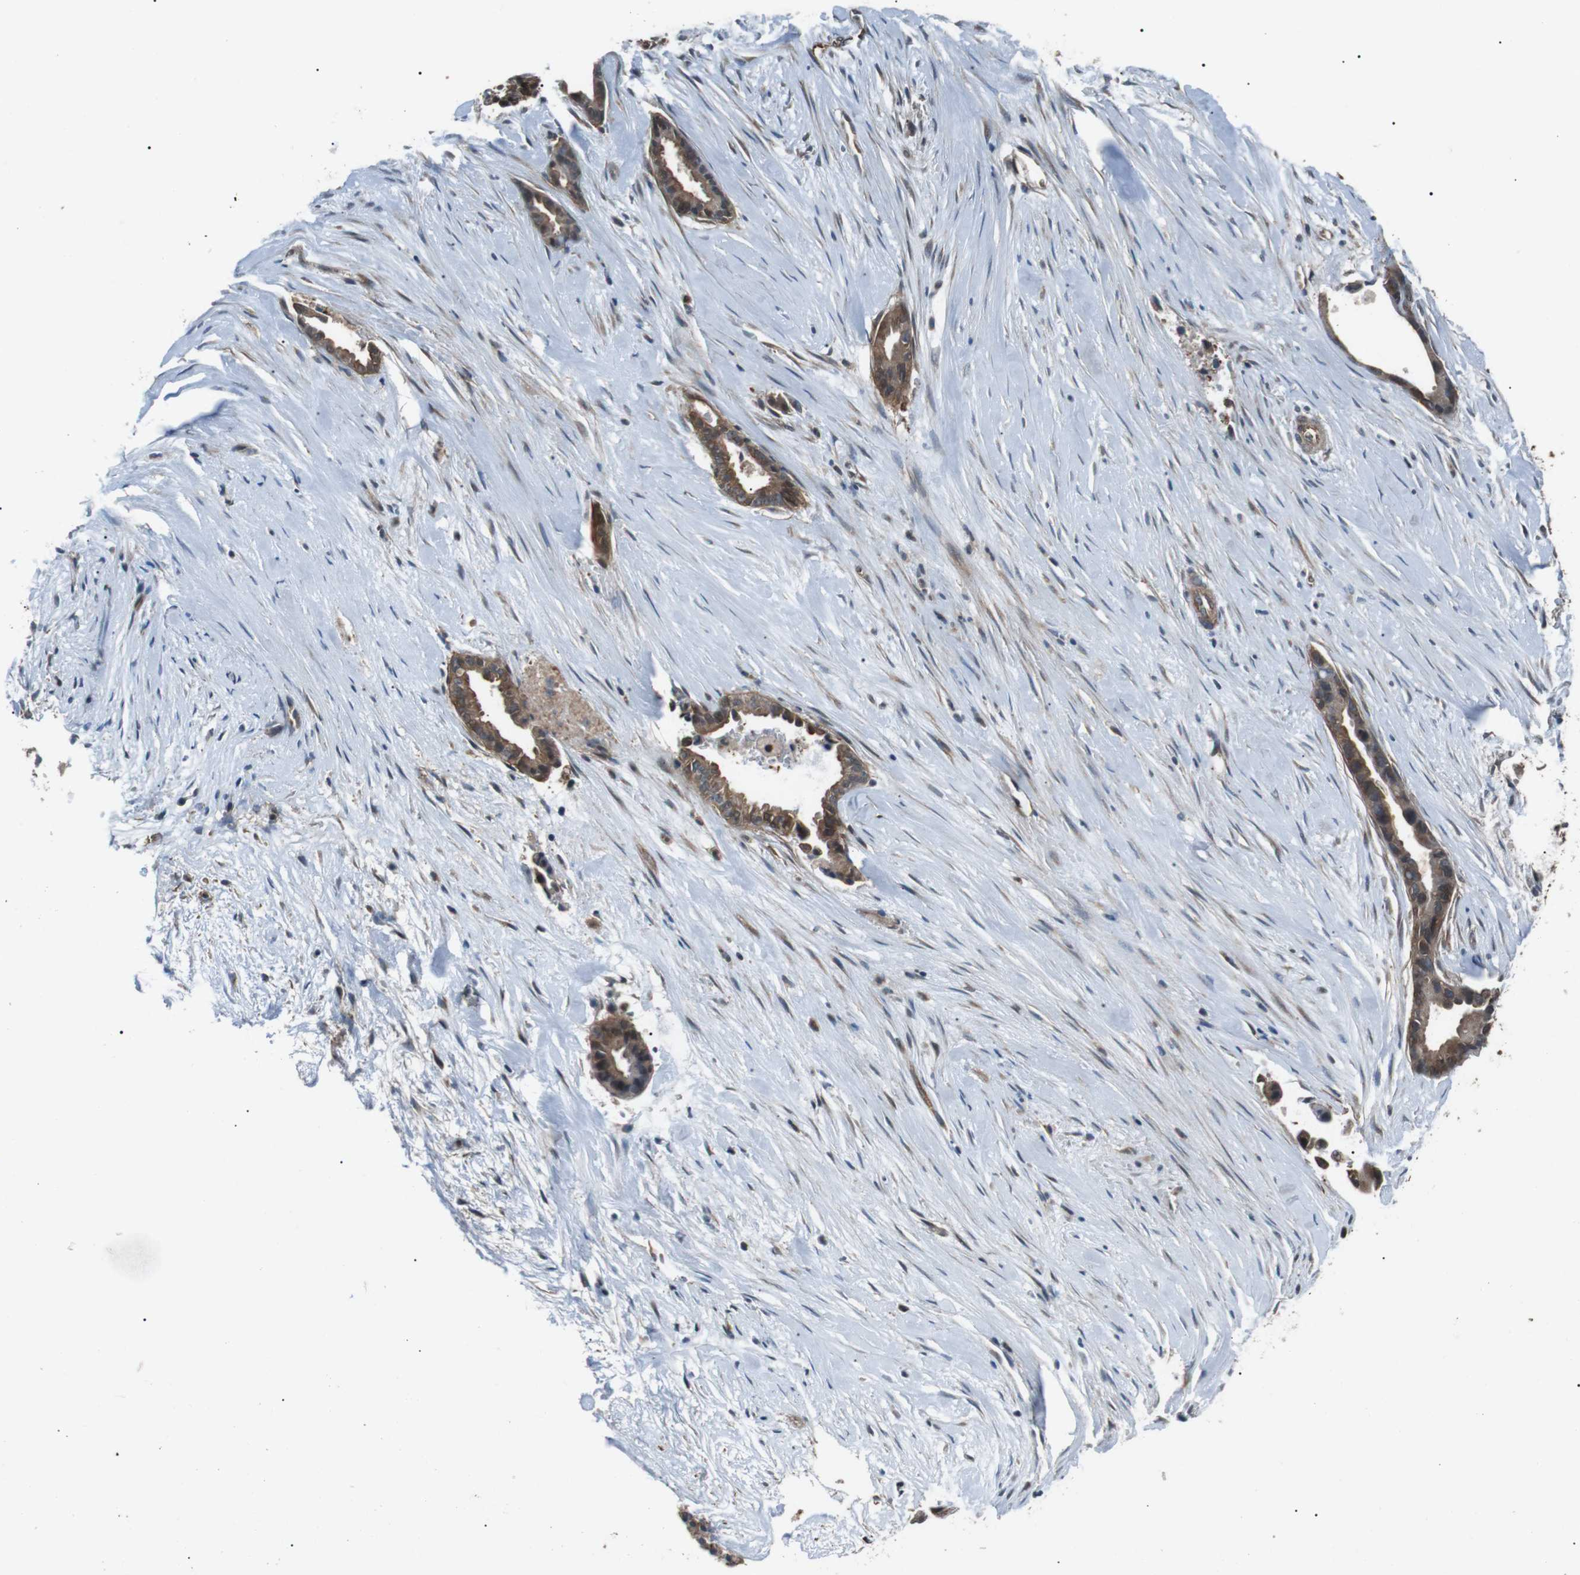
{"staining": {"intensity": "moderate", "quantity": ">75%", "location": "cytoplasmic/membranous"}, "tissue": "liver cancer", "cell_type": "Tumor cells", "image_type": "cancer", "snomed": [{"axis": "morphology", "description": "Cholangiocarcinoma"}, {"axis": "topography", "description": "Liver"}], "caption": "Human liver cholangiocarcinoma stained with a brown dye shows moderate cytoplasmic/membranous positive staining in approximately >75% of tumor cells.", "gene": "GPR161", "patient": {"sex": "female", "age": 55}}